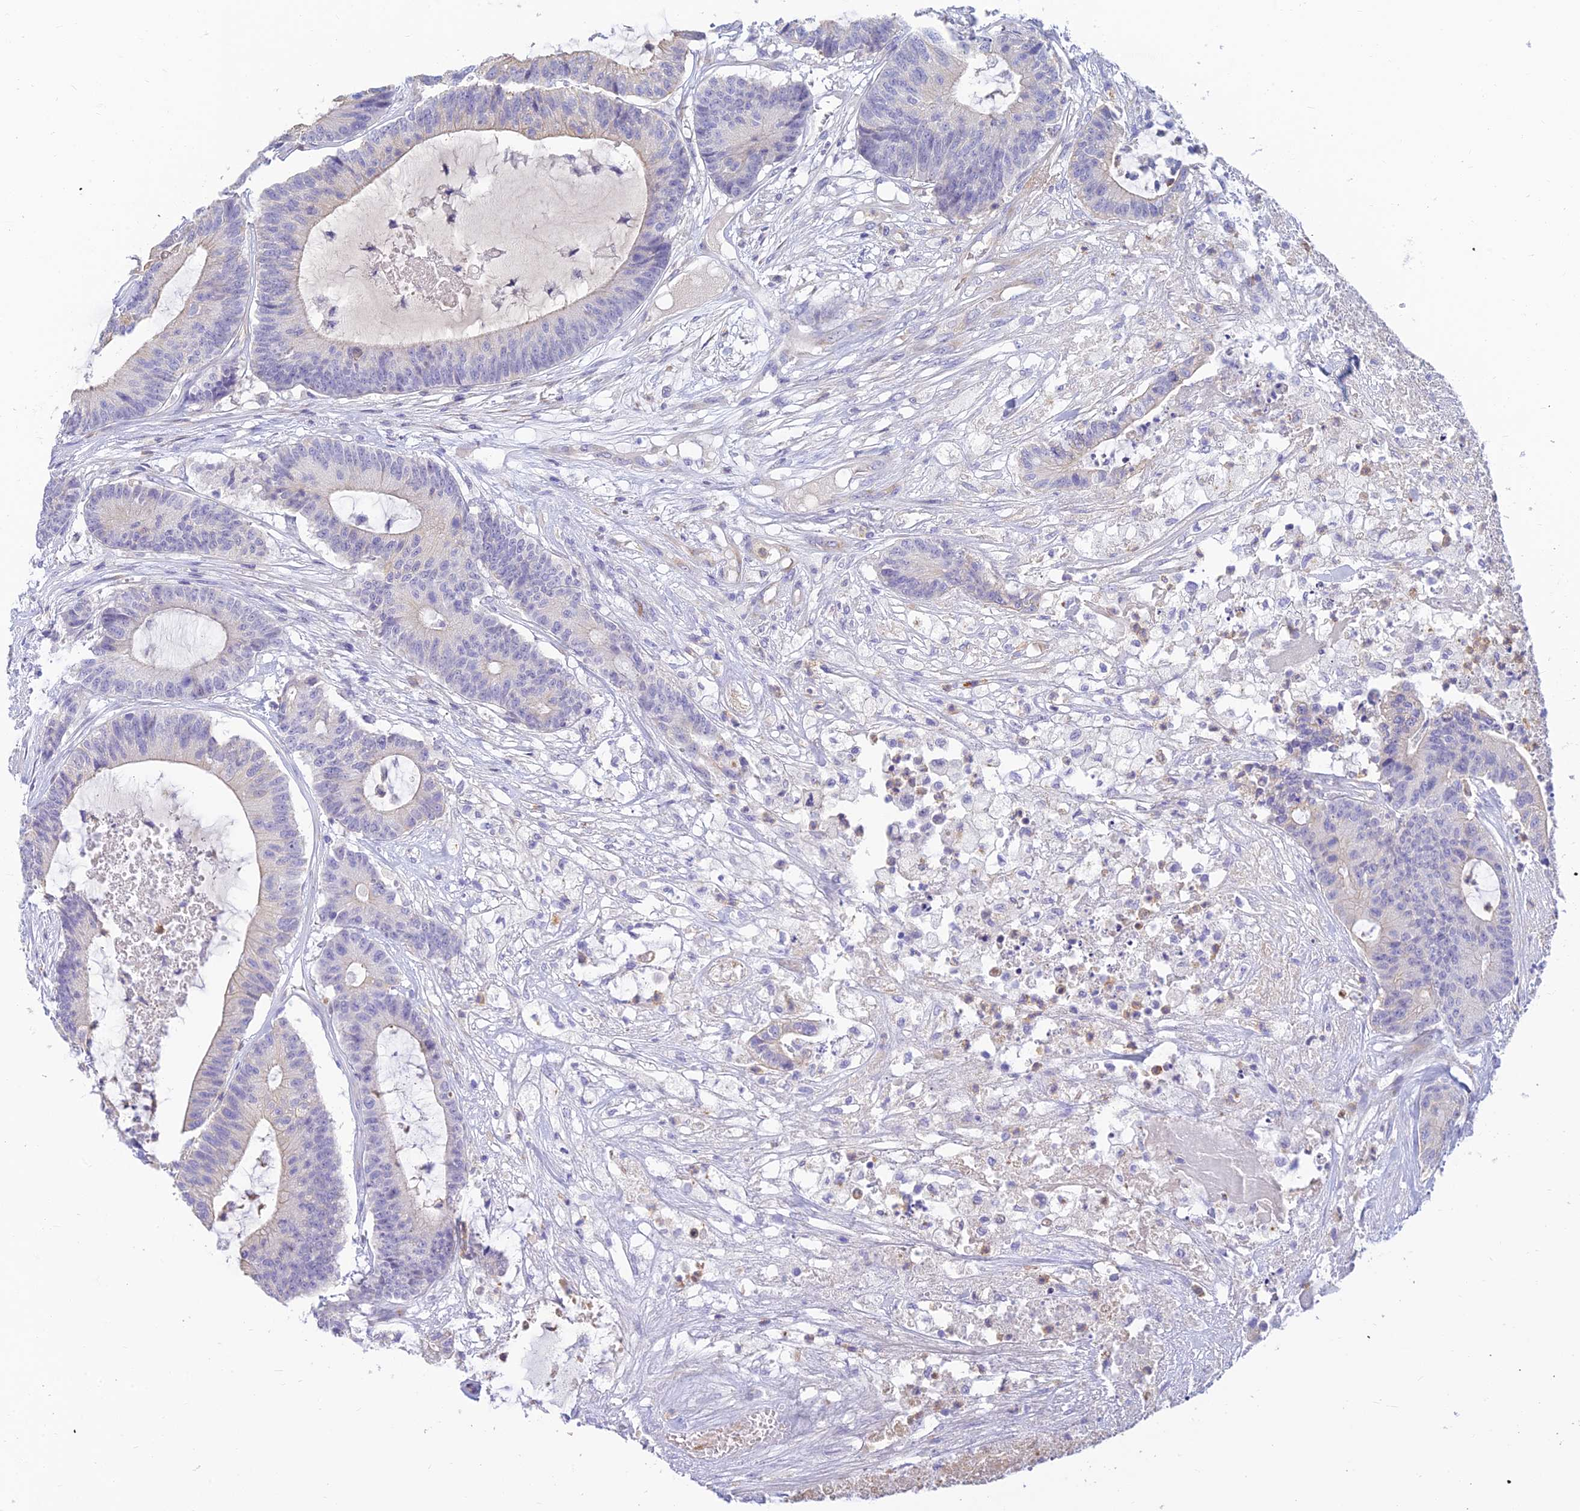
{"staining": {"intensity": "negative", "quantity": "none", "location": "none"}, "tissue": "colorectal cancer", "cell_type": "Tumor cells", "image_type": "cancer", "snomed": [{"axis": "morphology", "description": "Adenocarcinoma, NOS"}, {"axis": "topography", "description": "Colon"}], "caption": "DAB immunohistochemical staining of colorectal cancer demonstrates no significant positivity in tumor cells.", "gene": "INTS13", "patient": {"sex": "female", "age": 84}}